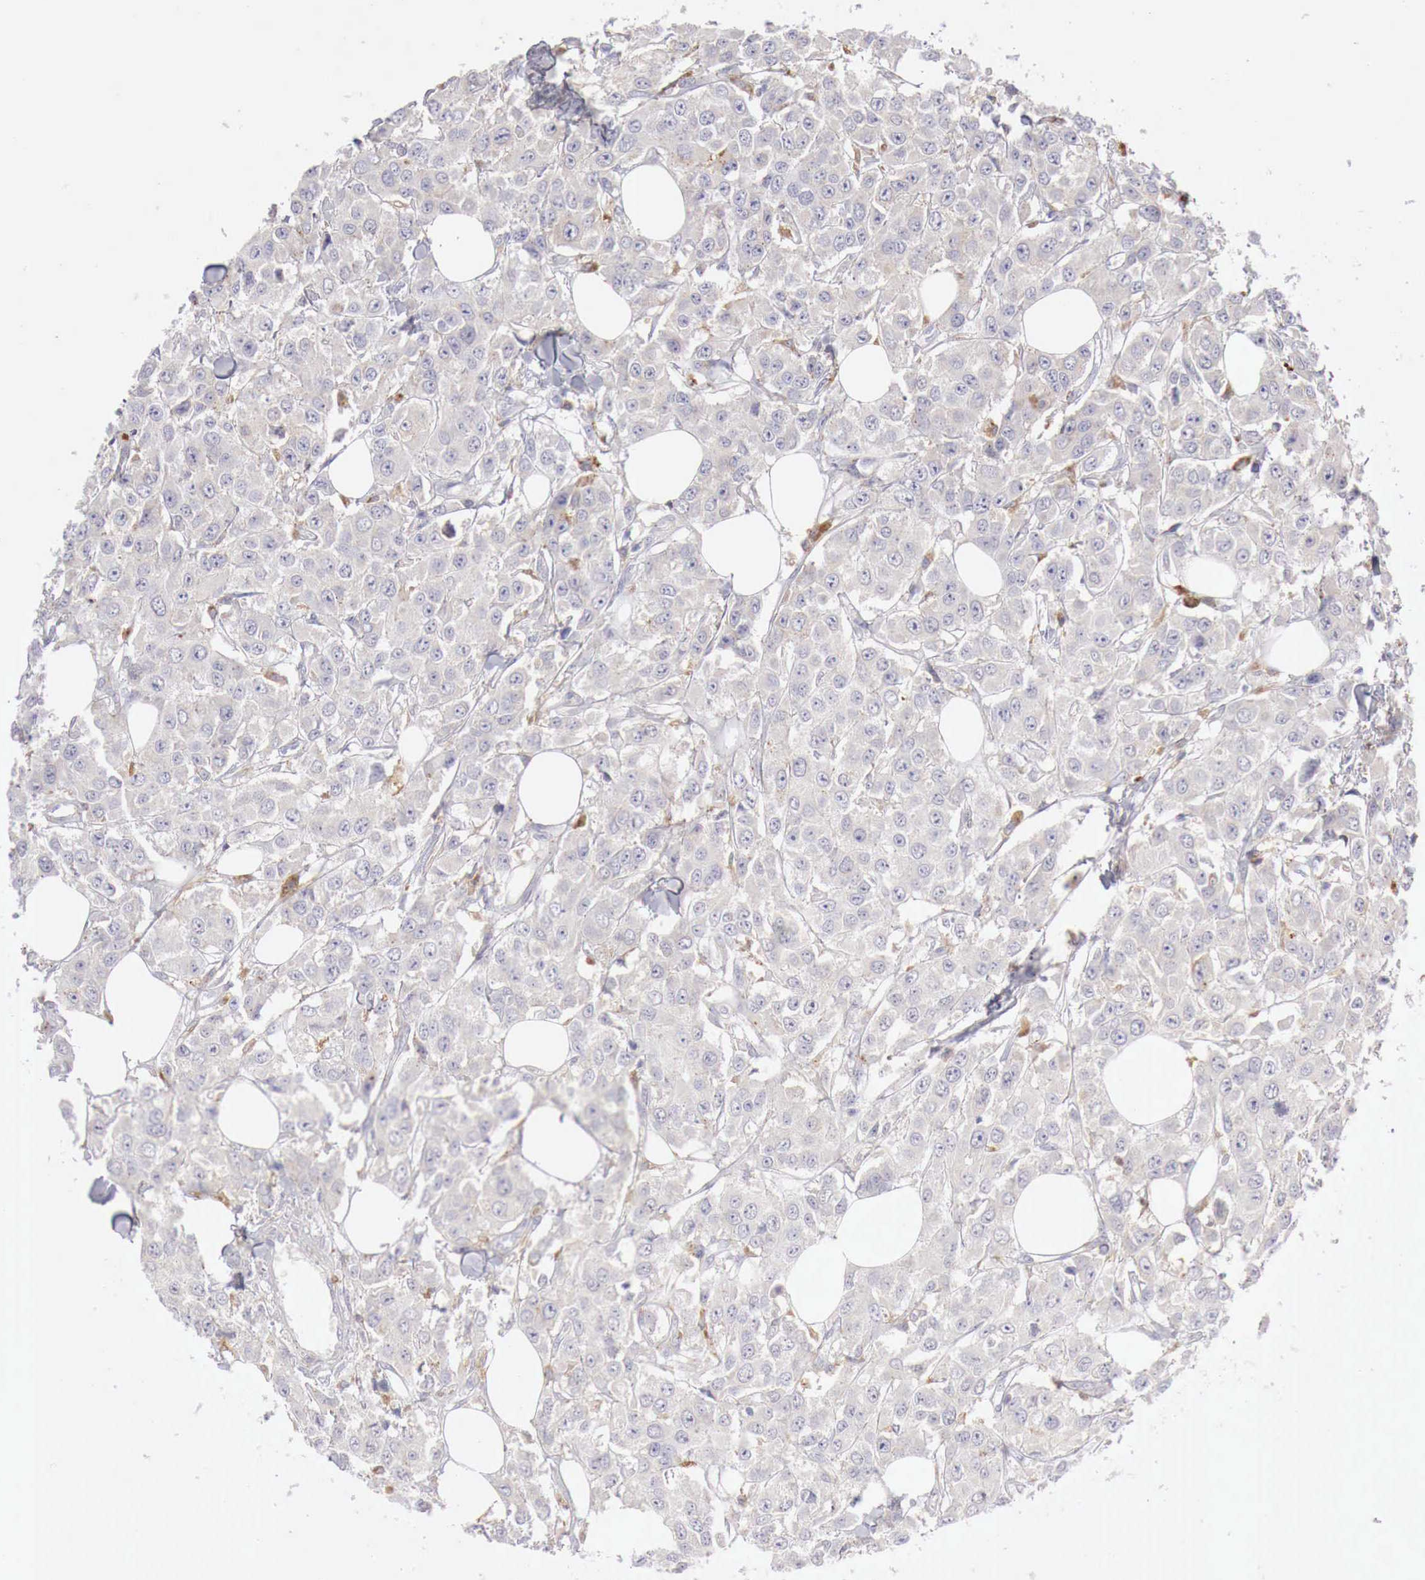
{"staining": {"intensity": "negative", "quantity": "none", "location": "none"}, "tissue": "breast cancer", "cell_type": "Tumor cells", "image_type": "cancer", "snomed": [{"axis": "morphology", "description": "Duct carcinoma"}, {"axis": "topography", "description": "Breast"}], "caption": "IHC of breast cancer displays no expression in tumor cells.", "gene": "GLA", "patient": {"sex": "female", "age": 58}}